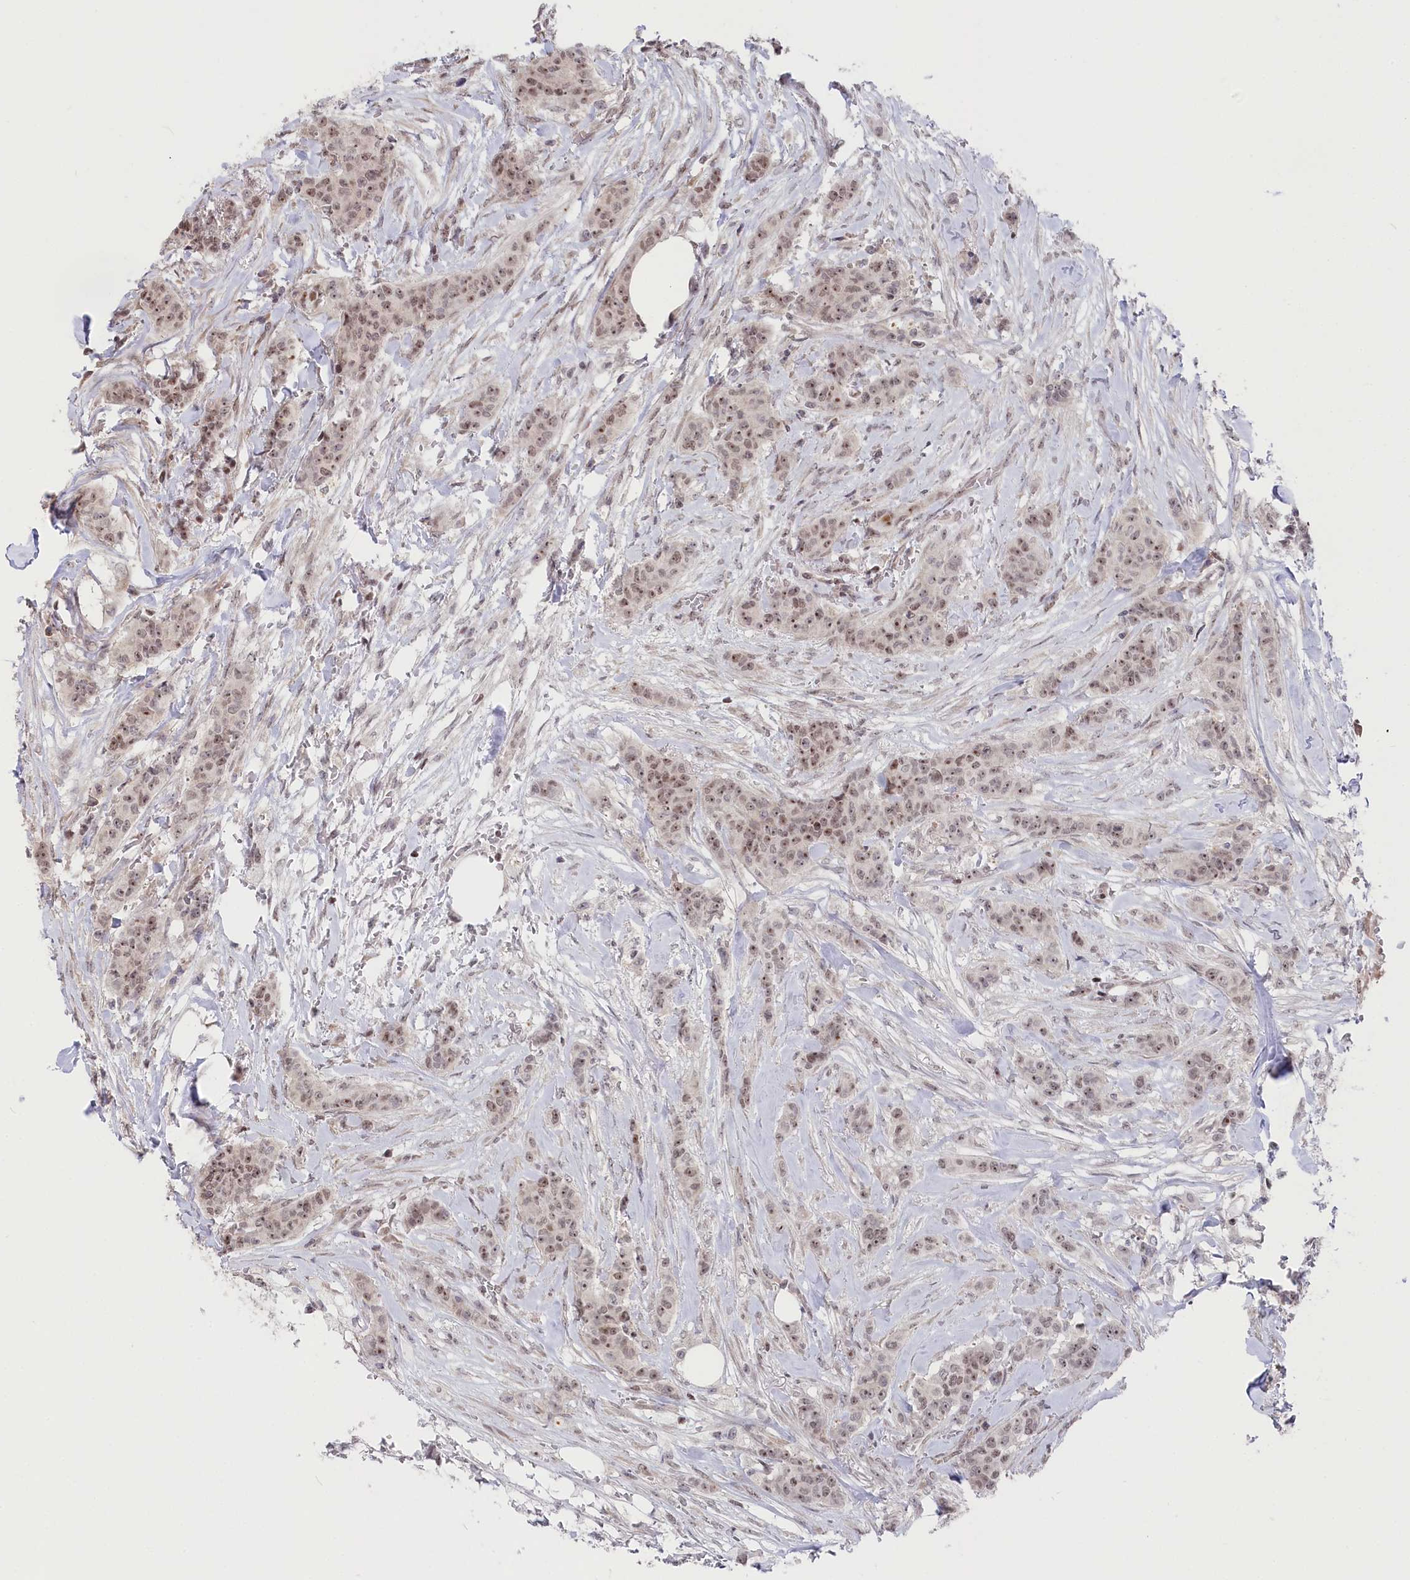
{"staining": {"intensity": "weak", "quantity": ">75%", "location": "nuclear"}, "tissue": "breast cancer", "cell_type": "Tumor cells", "image_type": "cancer", "snomed": [{"axis": "morphology", "description": "Duct carcinoma"}, {"axis": "topography", "description": "Breast"}], "caption": "This is an image of IHC staining of breast cancer, which shows weak positivity in the nuclear of tumor cells.", "gene": "CGGBP1", "patient": {"sex": "female", "age": 40}}